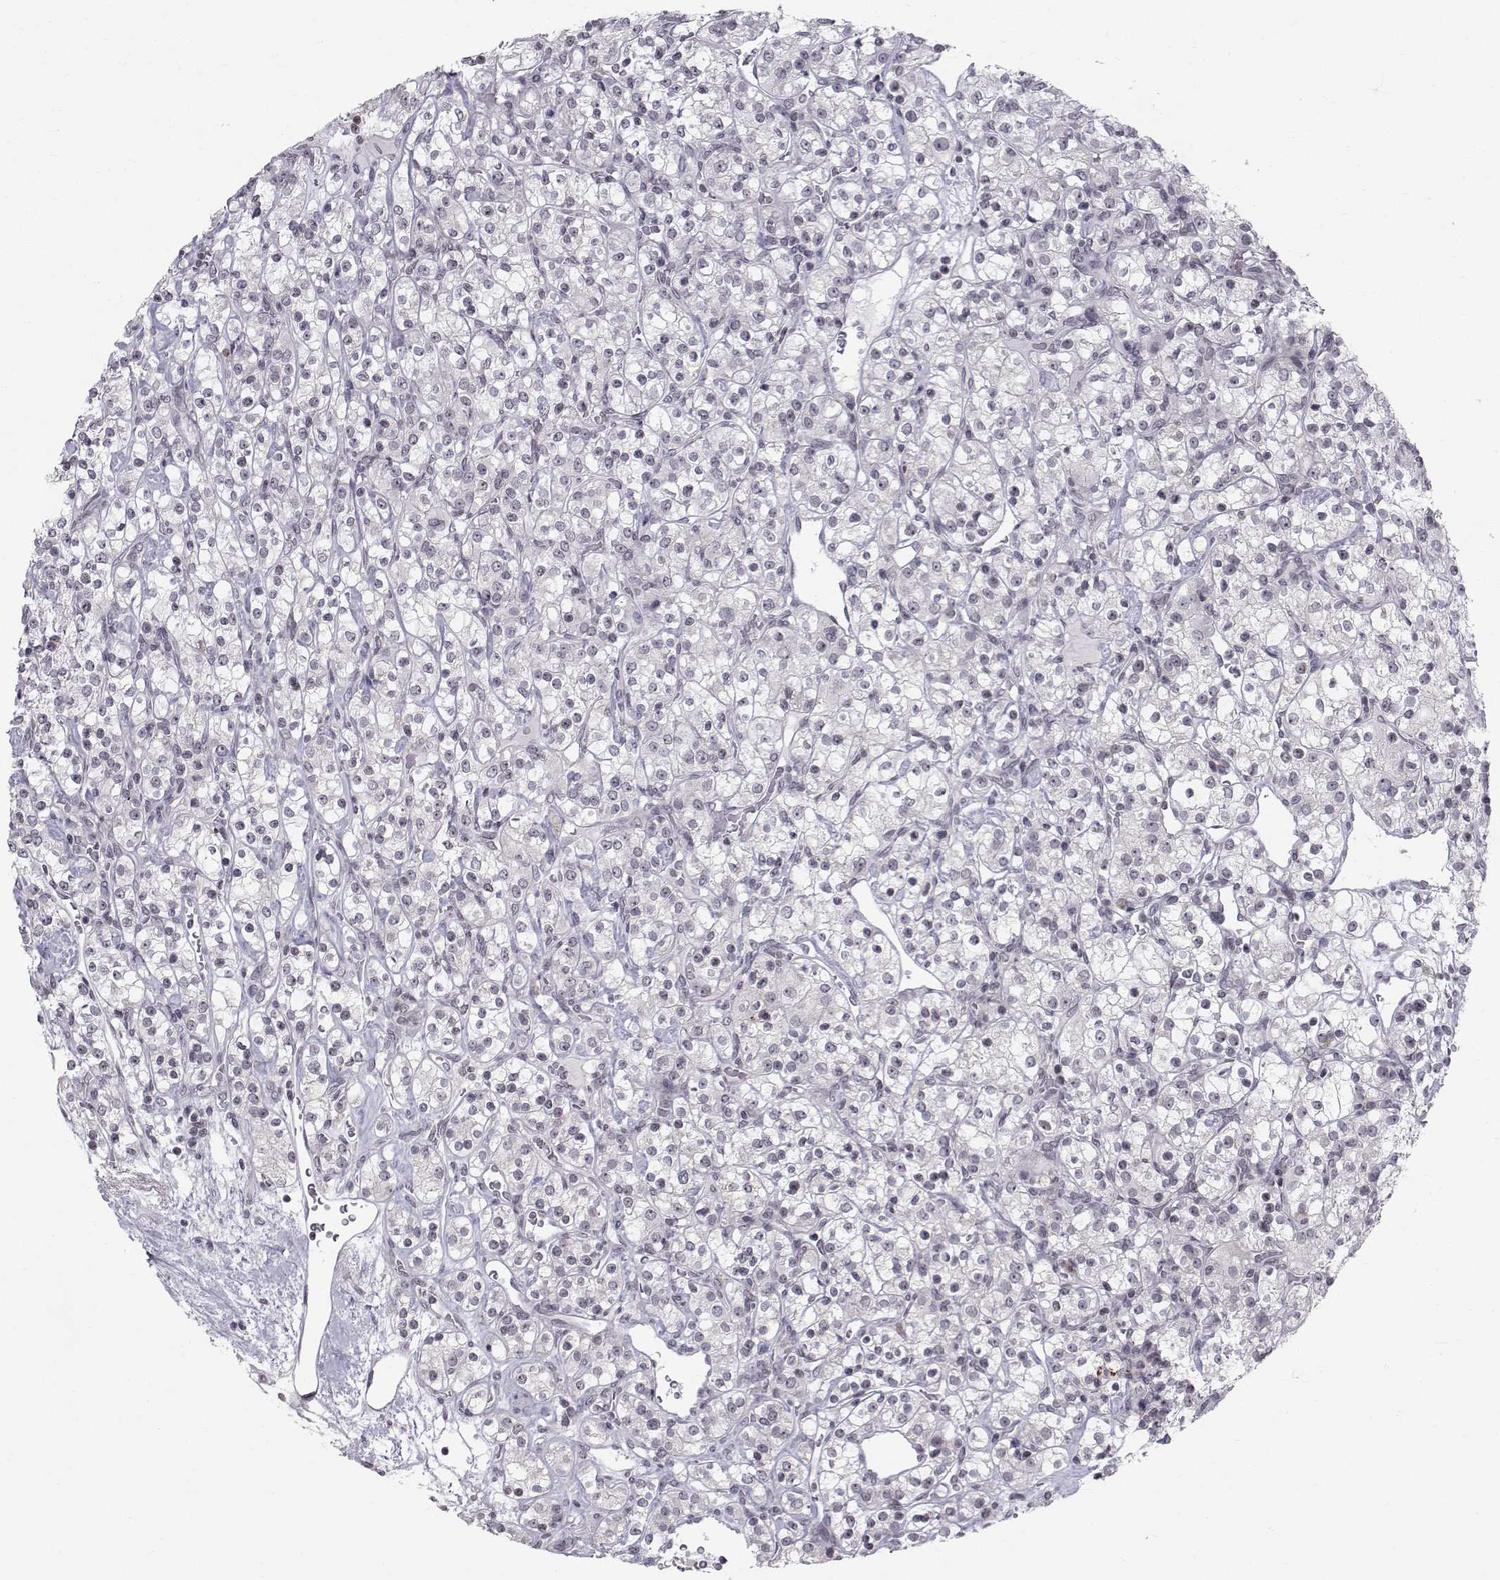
{"staining": {"intensity": "negative", "quantity": "none", "location": "none"}, "tissue": "renal cancer", "cell_type": "Tumor cells", "image_type": "cancer", "snomed": [{"axis": "morphology", "description": "Adenocarcinoma, NOS"}, {"axis": "topography", "description": "Kidney"}], "caption": "The immunohistochemistry image has no significant expression in tumor cells of renal cancer (adenocarcinoma) tissue.", "gene": "MARCHF4", "patient": {"sex": "male", "age": 77}}